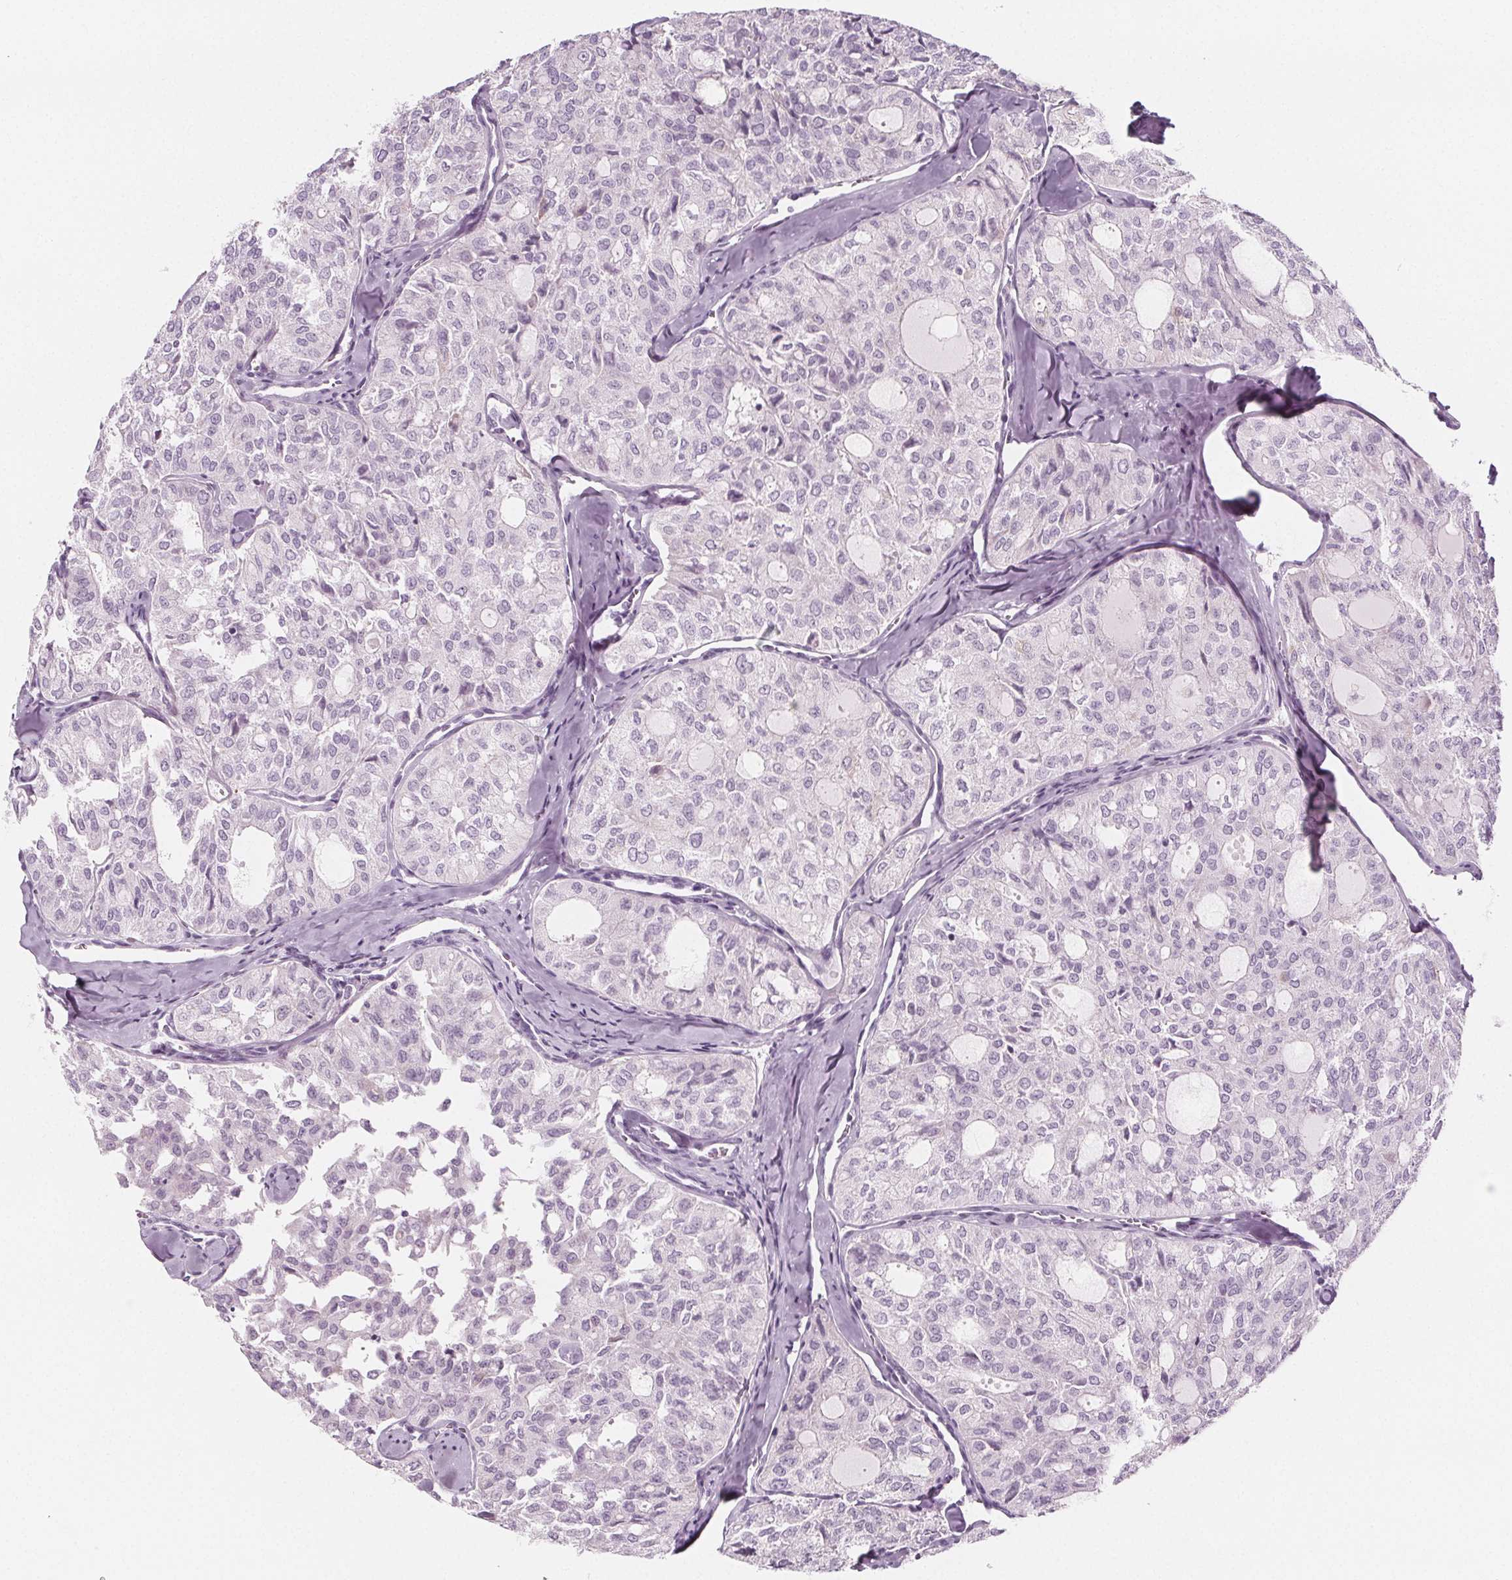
{"staining": {"intensity": "negative", "quantity": "none", "location": "none"}, "tissue": "thyroid cancer", "cell_type": "Tumor cells", "image_type": "cancer", "snomed": [{"axis": "morphology", "description": "Follicular adenoma carcinoma, NOS"}, {"axis": "topography", "description": "Thyroid gland"}], "caption": "High magnification brightfield microscopy of thyroid cancer stained with DAB (3,3'-diaminobenzidine) (brown) and counterstained with hematoxylin (blue): tumor cells show no significant staining.", "gene": "IL17C", "patient": {"sex": "male", "age": 75}}